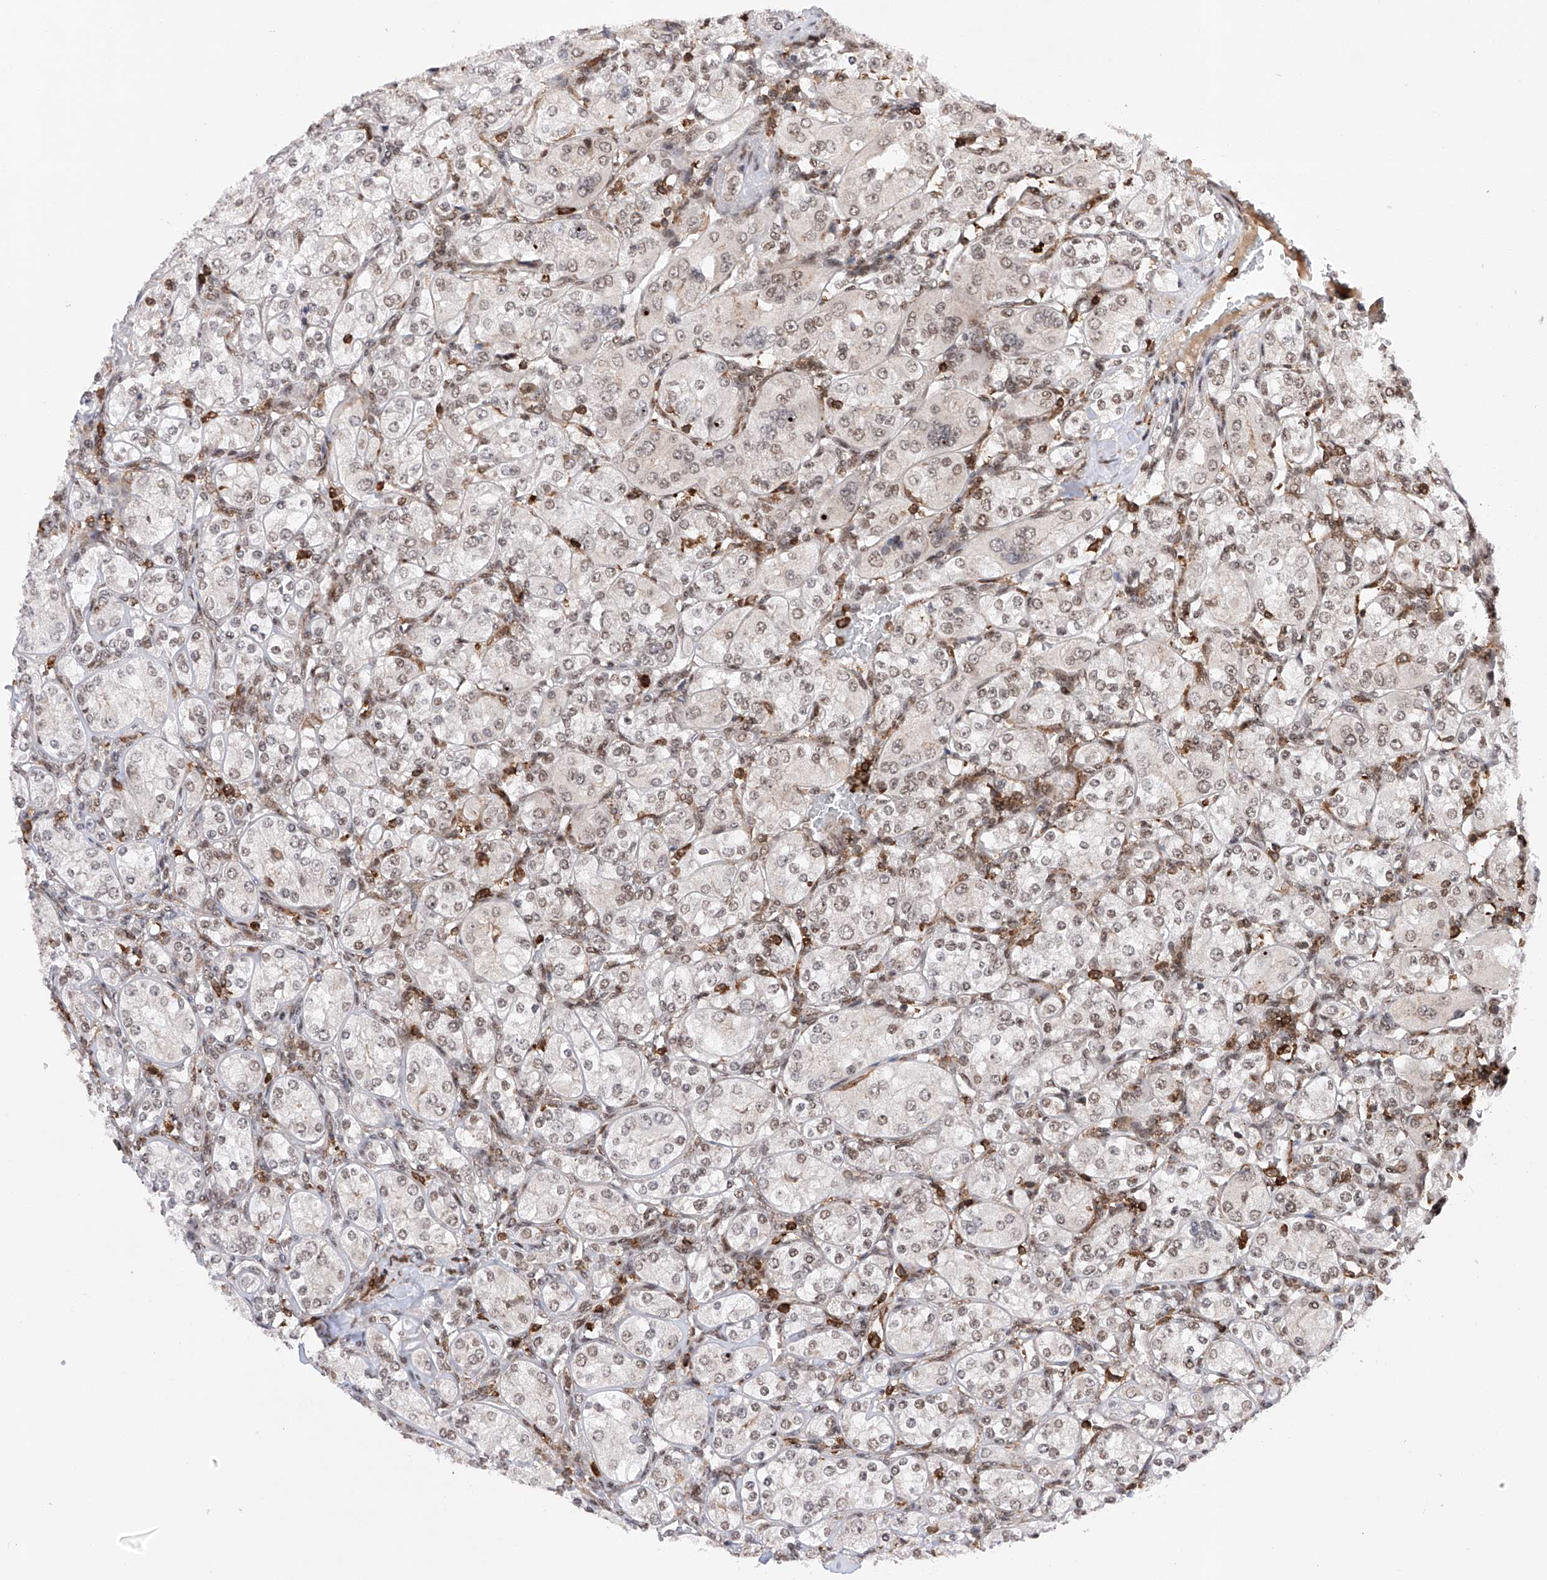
{"staining": {"intensity": "weak", "quantity": "<25%", "location": "nuclear"}, "tissue": "renal cancer", "cell_type": "Tumor cells", "image_type": "cancer", "snomed": [{"axis": "morphology", "description": "Adenocarcinoma, NOS"}, {"axis": "topography", "description": "Kidney"}], "caption": "The micrograph exhibits no staining of tumor cells in renal cancer (adenocarcinoma).", "gene": "ZNF280D", "patient": {"sex": "male", "age": 77}}